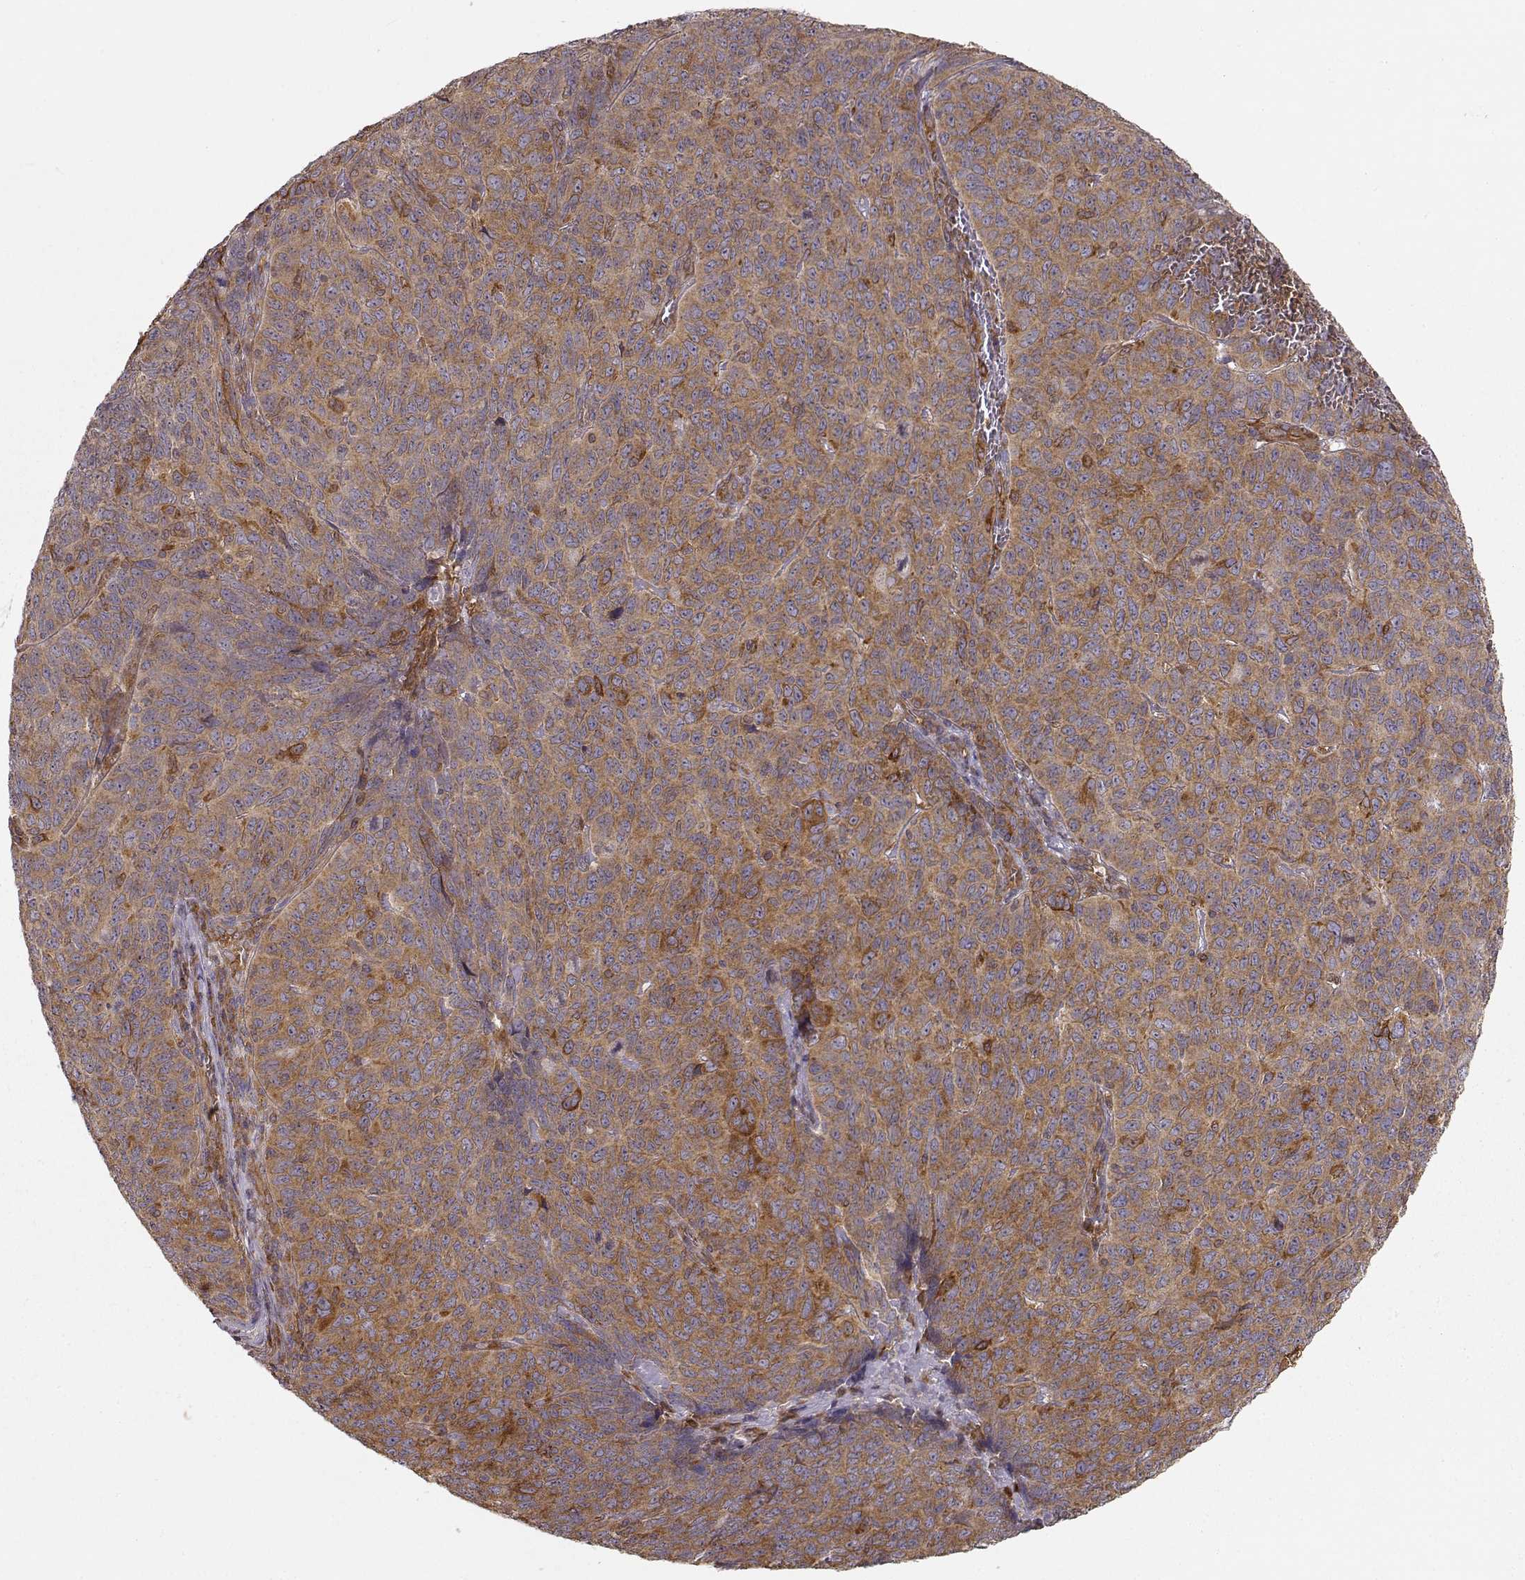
{"staining": {"intensity": "strong", "quantity": "25%-75%", "location": "cytoplasmic/membranous"}, "tissue": "skin cancer", "cell_type": "Tumor cells", "image_type": "cancer", "snomed": [{"axis": "morphology", "description": "Squamous cell carcinoma, NOS"}, {"axis": "topography", "description": "Skin"}, {"axis": "topography", "description": "Anal"}], "caption": "Skin cancer tissue displays strong cytoplasmic/membranous staining in about 25%-75% of tumor cells, visualized by immunohistochemistry. Nuclei are stained in blue.", "gene": "ARHGEF2", "patient": {"sex": "female", "age": 51}}